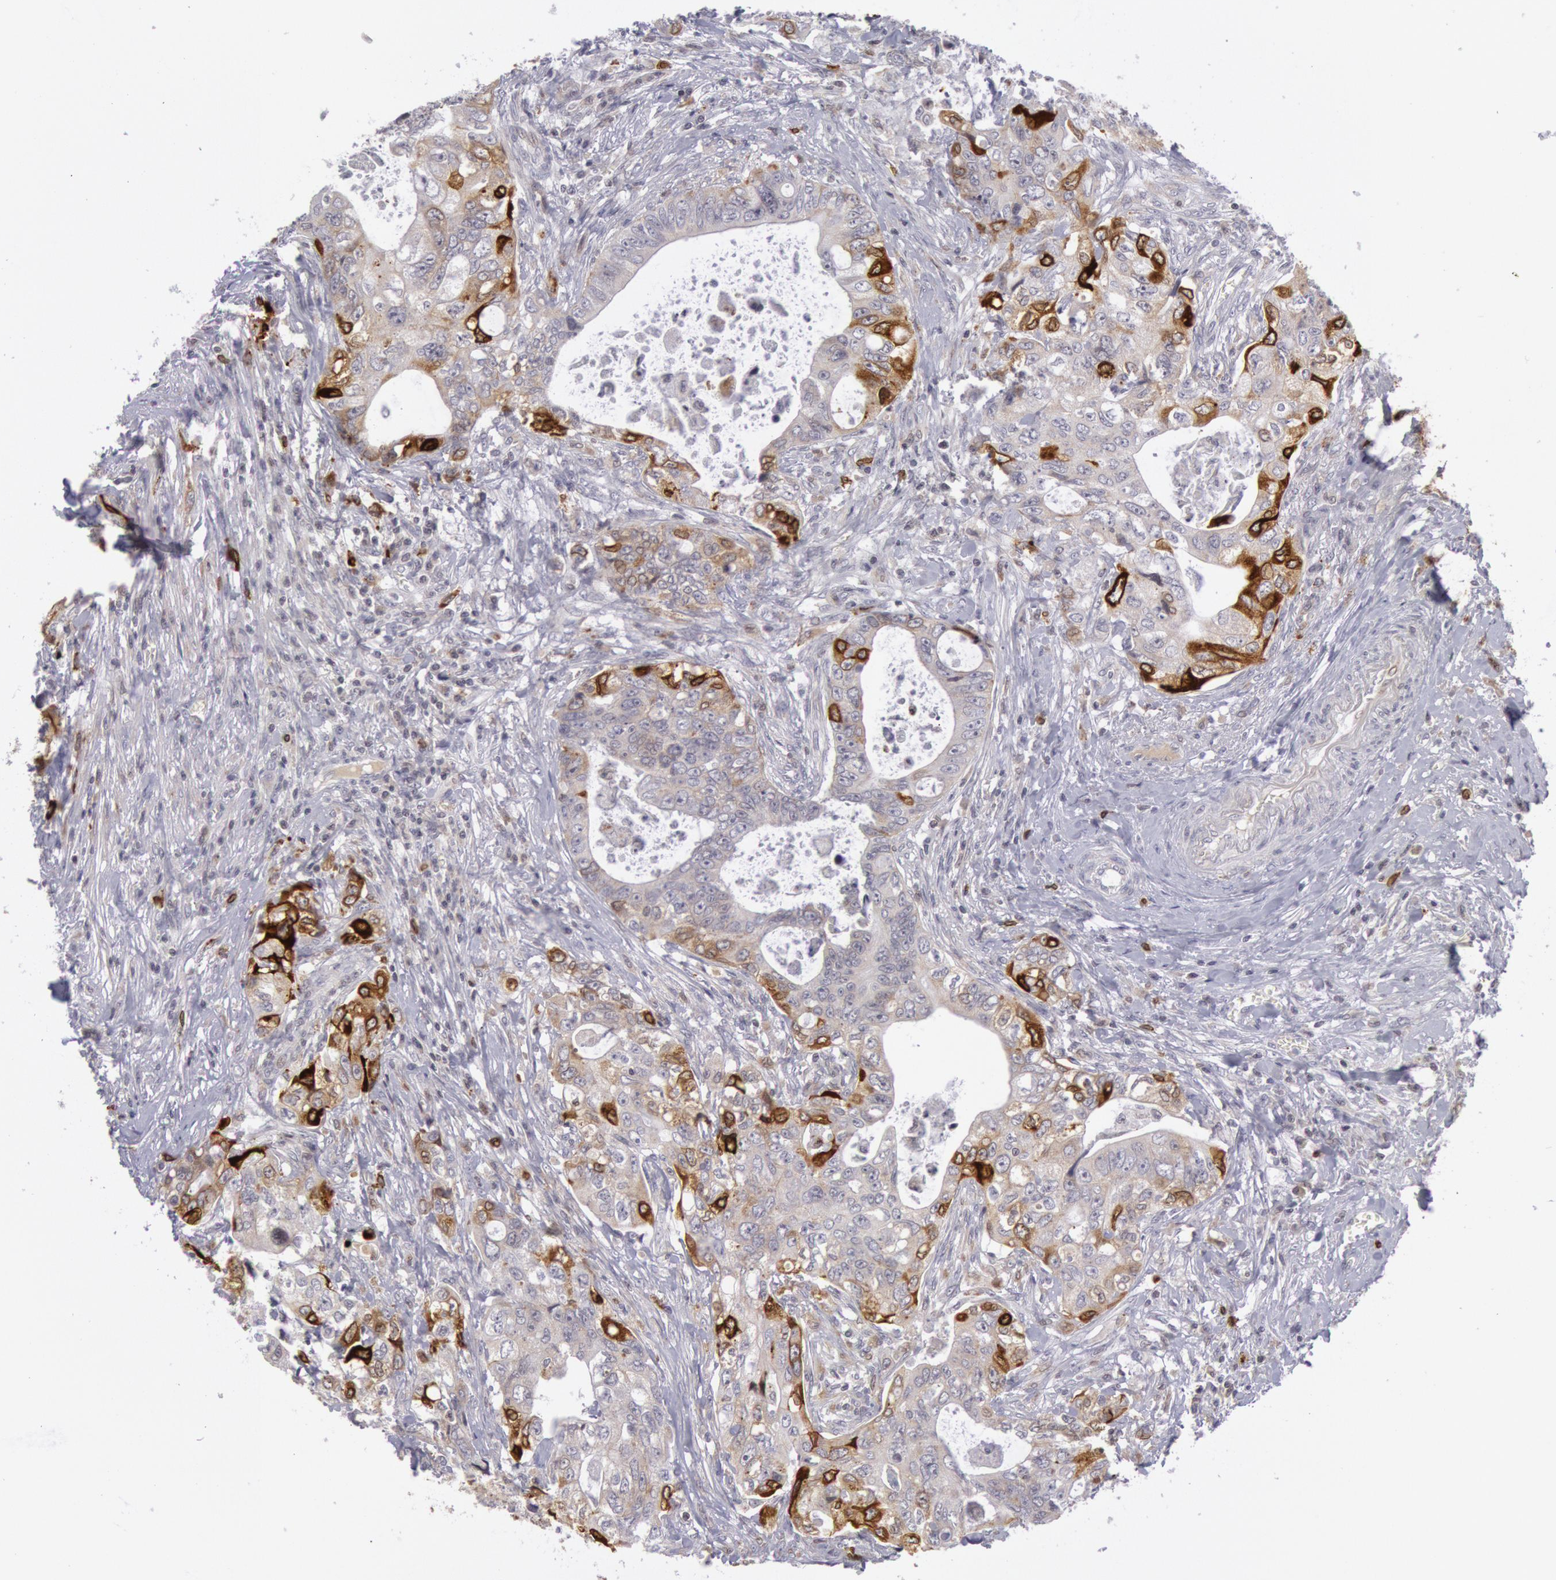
{"staining": {"intensity": "strong", "quantity": "<25%", "location": "cytoplasmic/membranous"}, "tissue": "colorectal cancer", "cell_type": "Tumor cells", "image_type": "cancer", "snomed": [{"axis": "morphology", "description": "Adenocarcinoma, NOS"}, {"axis": "topography", "description": "Rectum"}], "caption": "This is a photomicrograph of immunohistochemistry staining of colorectal cancer (adenocarcinoma), which shows strong staining in the cytoplasmic/membranous of tumor cells.", "gene": "PTGS2", "patient": {"sex": "female", "age": 57}}